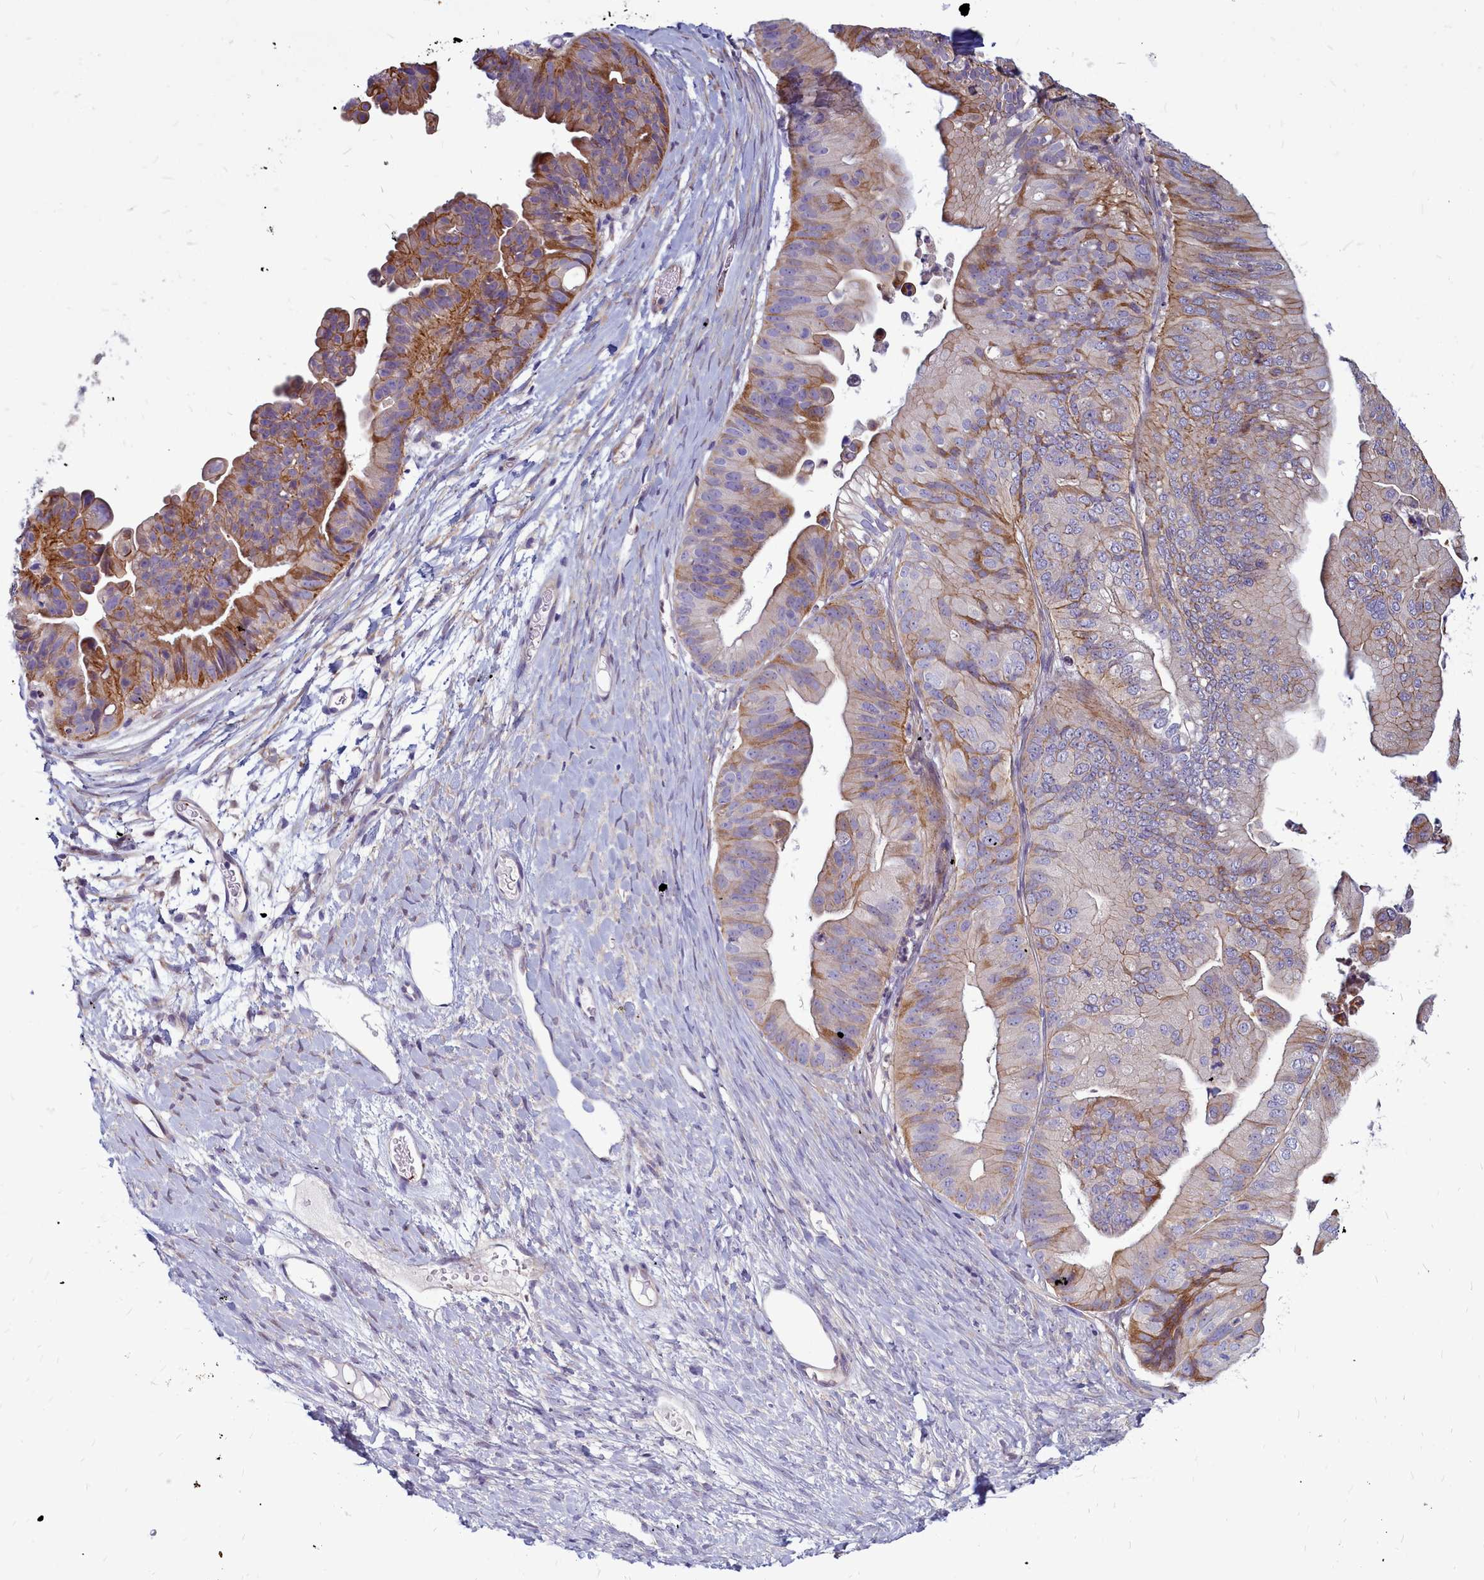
{"staining": {"intensity": "moderate", "quantity": "25%-75%", "location": "cytoplasmic/membranous"}, "tissue": "ovarian cancer", "cell_type": "Tumor cells", "image_type": "cancer", "snomed": [{"axis": "morphology", "description": "Cystadenocarcinoma, mucinous, NOS"}, {"axis": "topography", "description": "Ovary"}], "caption": "The immunohistochemical stain highlights moderate cytoplasmic/membranous positivity in tumor cells of ovarian cancer (mucinous cystadenocarcinoma) tissue.", "gene": "TTC5", "patient": {"sex": "female", "age": 61}}